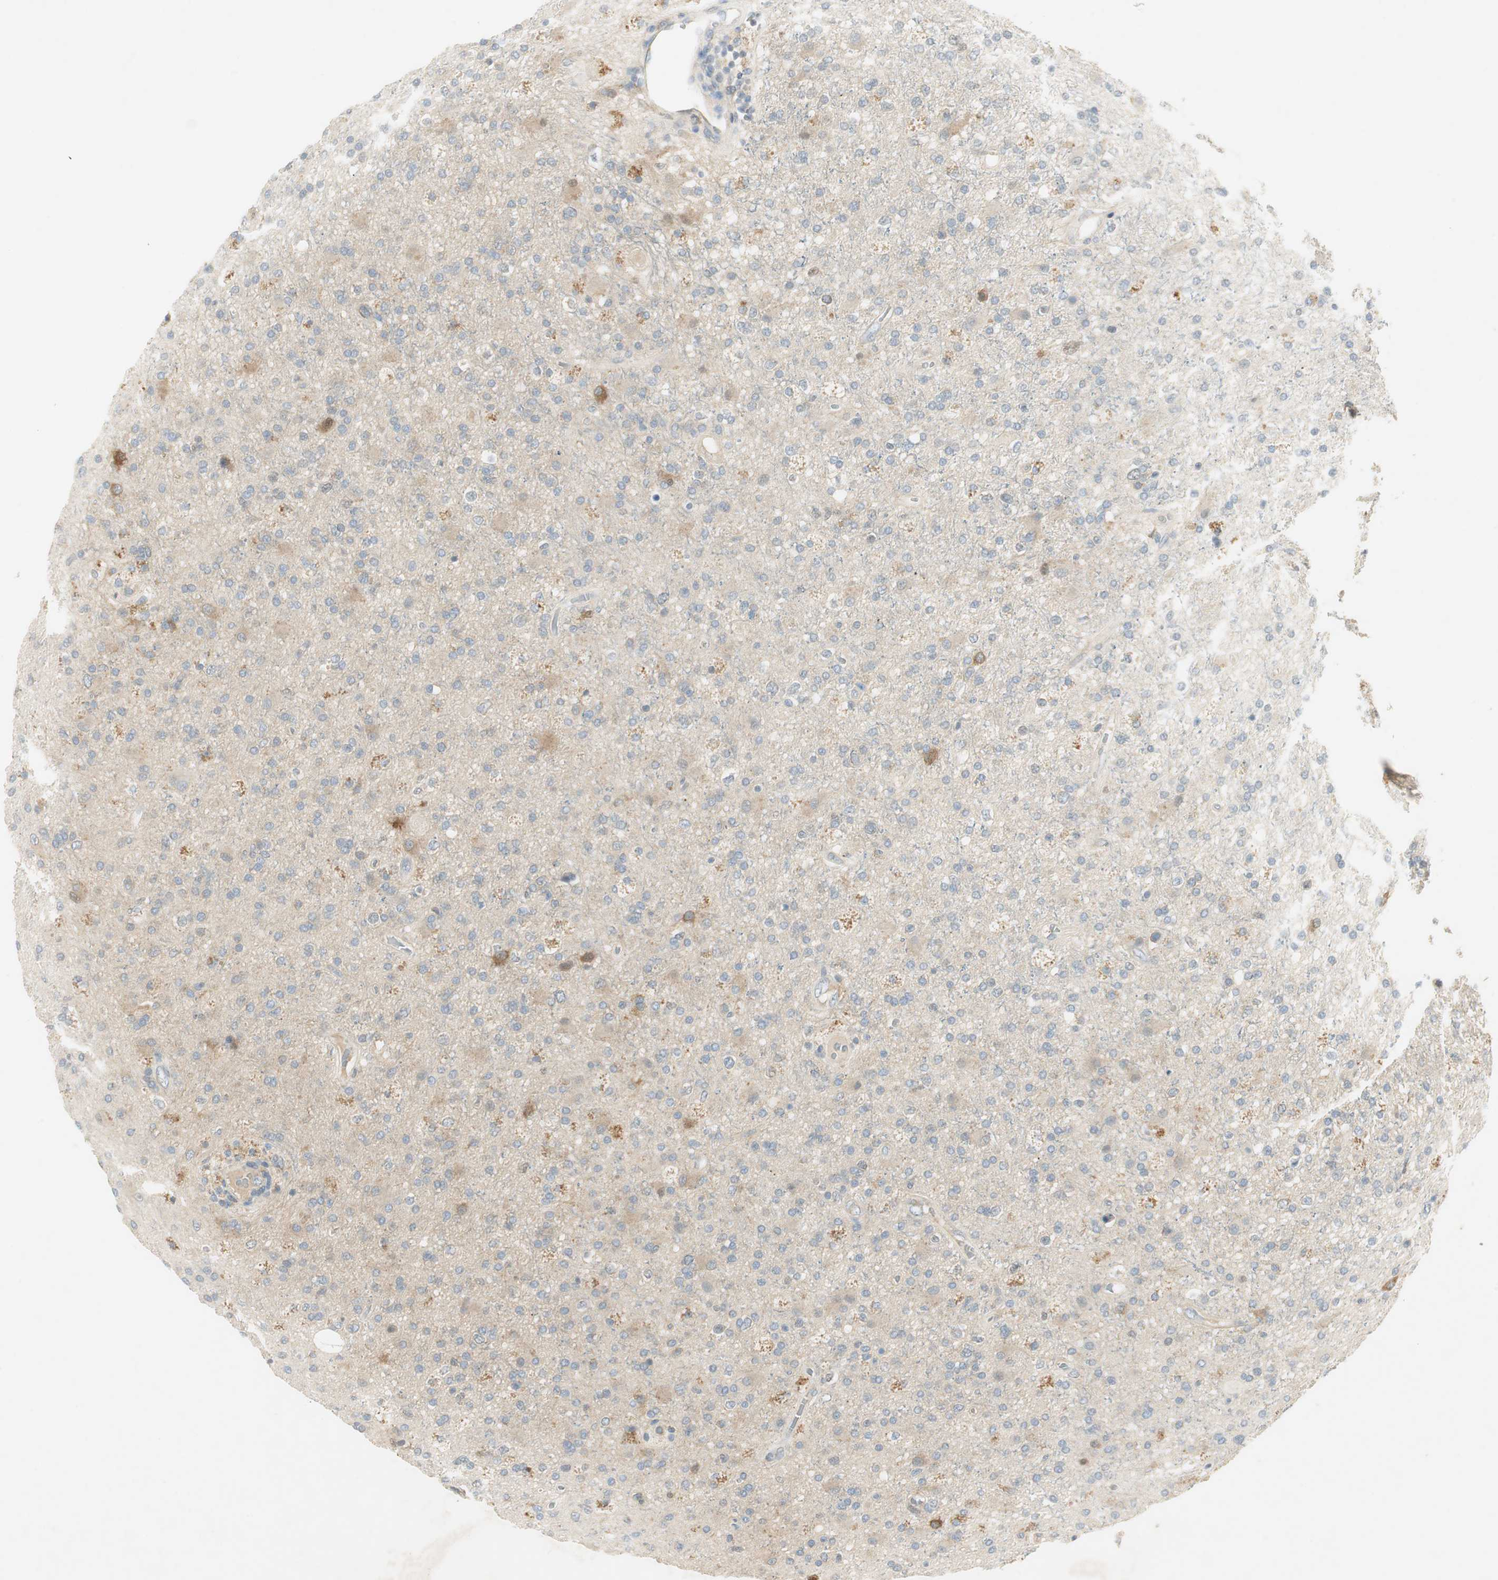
{"staining": {"intensity": "weak", "quantity": "<25%", "location": "cytoplasmic/membranous"}, "tissue": "glioma", "cell_type": "Tumor cells", "image_type": "cancer", "snomed": [{"axis": "morphology", "description": "Glioma, malignant, High grade"}, {"axis": "topography", "description": "Brain"}], "caption": "This micrograph is of glioma stained with IHC to label a protein in brown with the nuclei are counter-stained blue. There is no expression in tumor cells. (Stains: DAB immunohistochemistry with hematoxylin counter stain, Microscopy: brightfield microscopy at high magnification).", "gene": "STON1-GTF2A1L", "patient": {"sex": "male", "age": 33}}